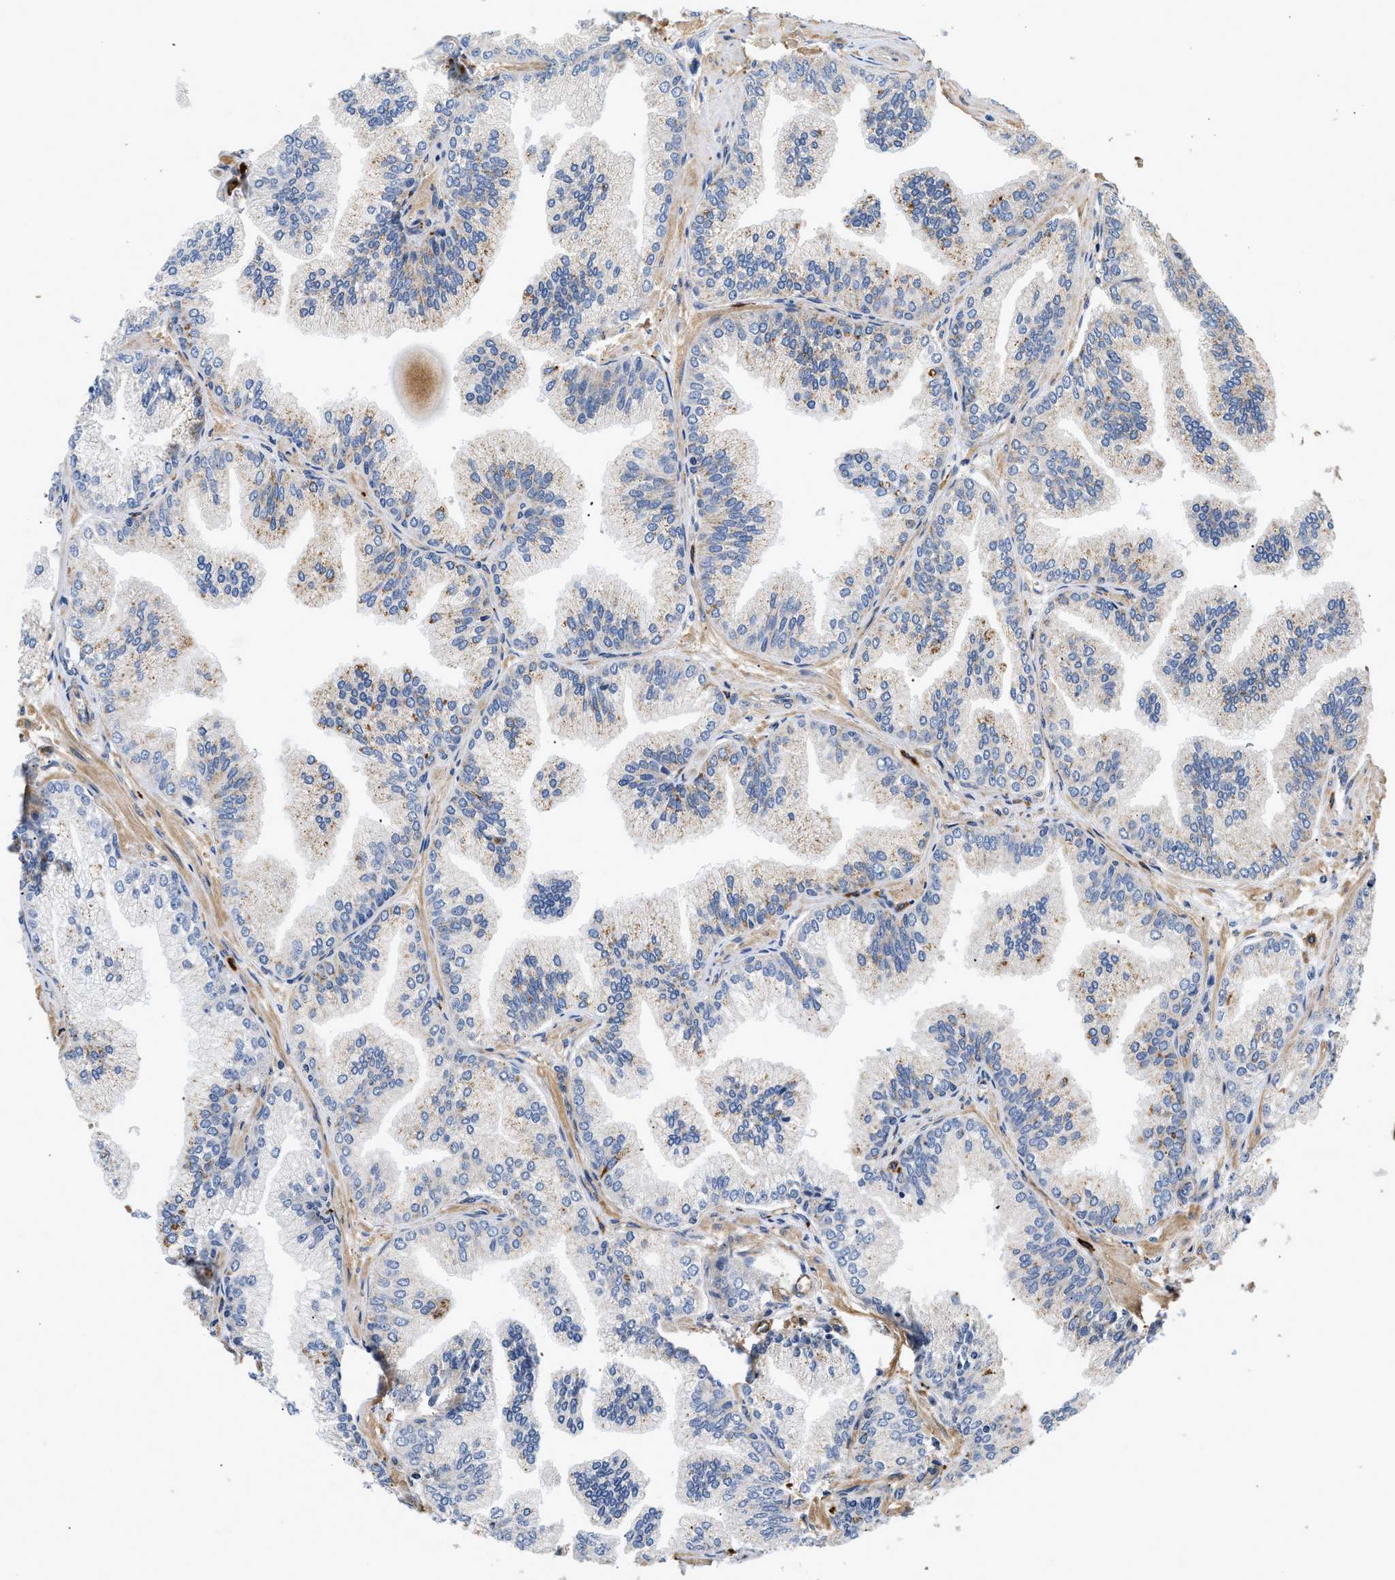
{"staining": {"intensity": "weak", "quantity": "25%-75%", "location": "cytoplasmic/membranous"}, "tissue": "prostate cancer", "cell_type": "Tumor cells", "image_type": "cancer", "snomed": [{"axis": "morphology", "description": "Adenocarcinoma, Low grade"}, {"axis": "topography", "description": "Prostate"}], "caption": "Low-grade adenocarcinoma (prostate) stained with a brown dye displays weak cytoplasmic/membranous positive expression in approximately 25%-75% of tumor cells.", "gene": "NME6", "patient": {"sex": "male", "age": 52}}